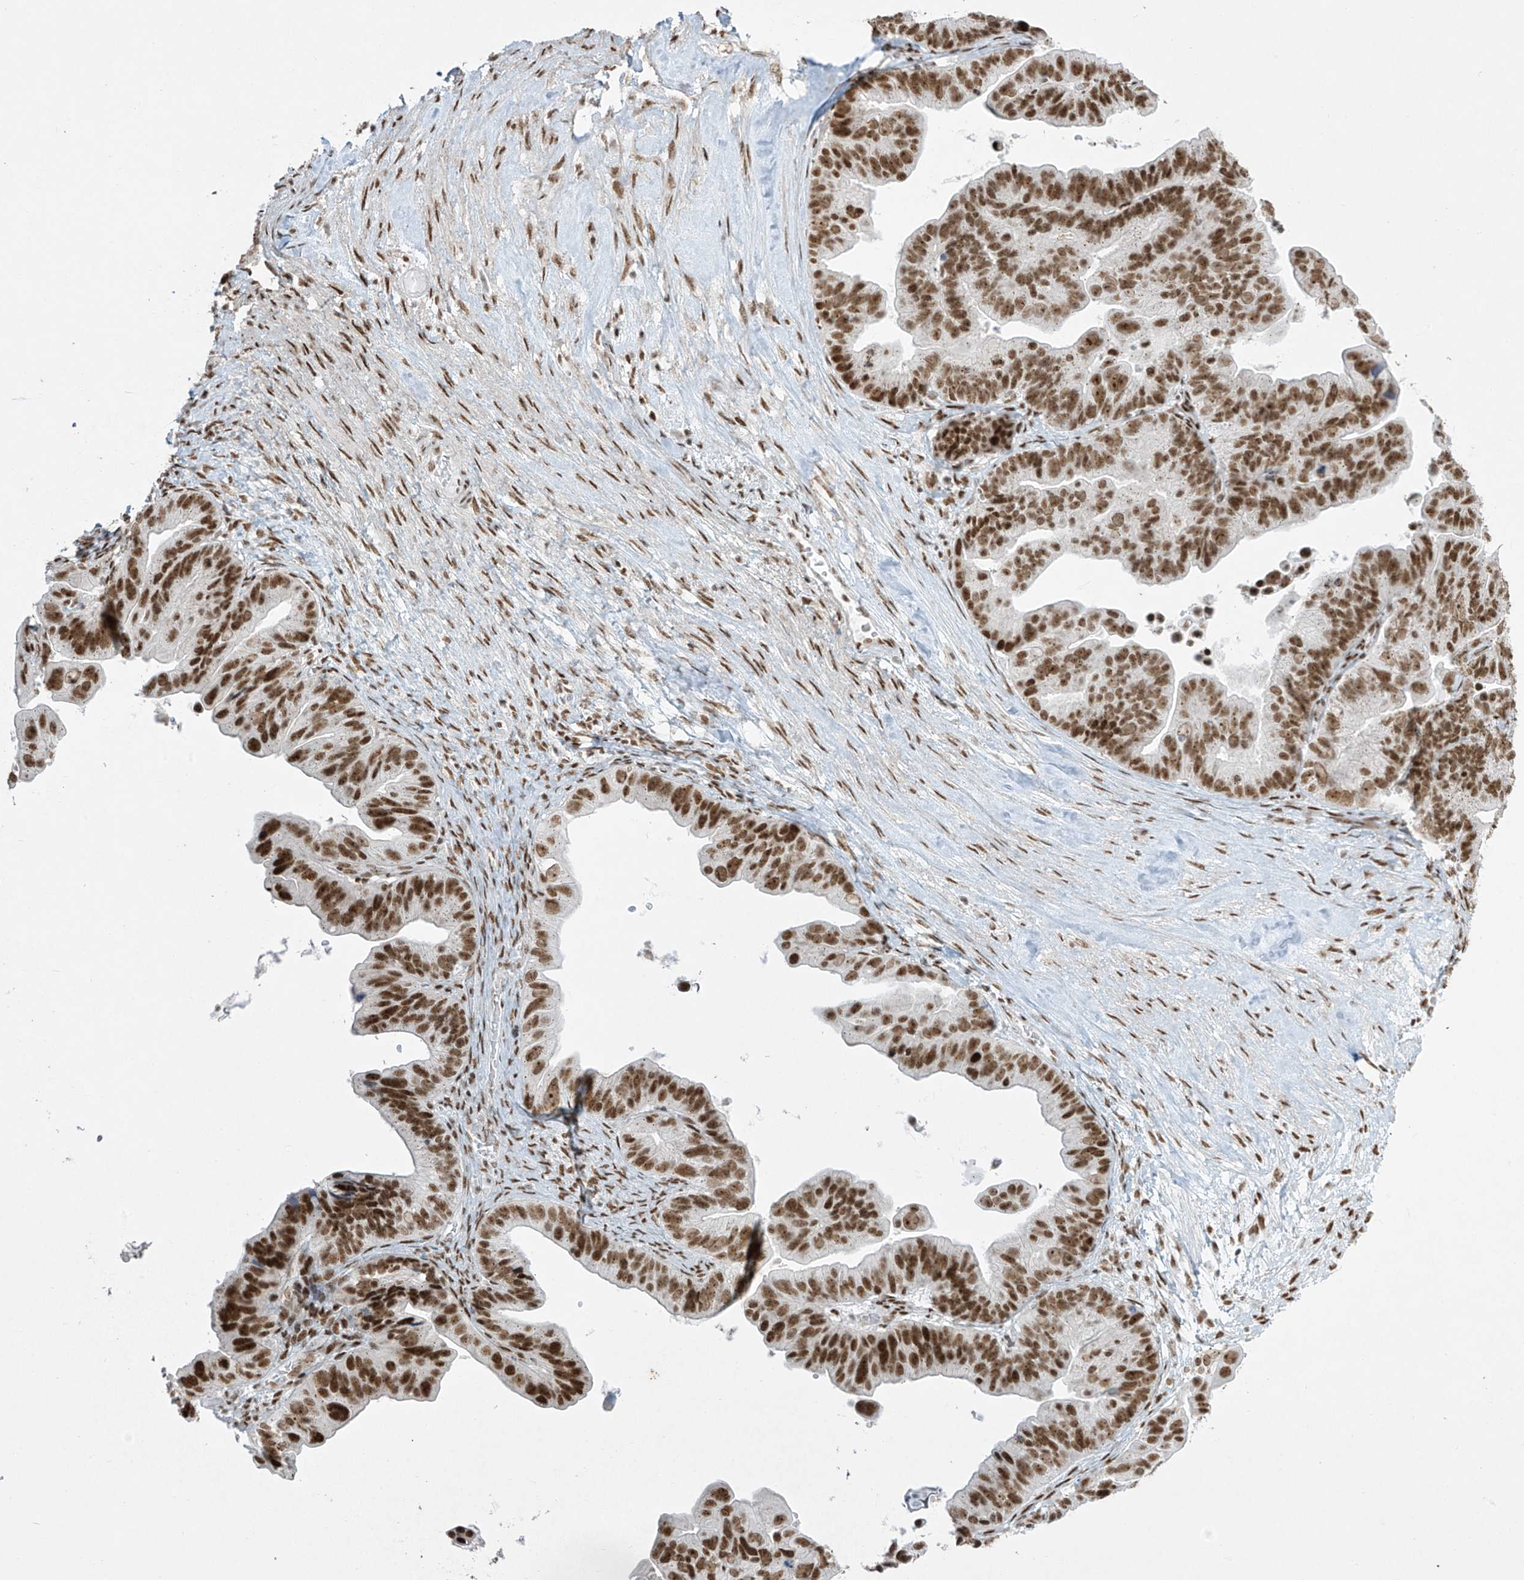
{"staining": {"intensity": "strong", "quantity": ">75%", "location": "nuclear"}, "tissue": "ovarian cancer", "cell_type": "Tumor cells", "image_type": "cancer", "snomed": [{"axis": "morphology", "description": "Cystadenocarcinoma, serous, NOS"}, {"axis": "topography", "description": "Ovary"}], "caption": "This is a micrograph of immunohistochemistry (IHC) staining of ovarian cancer, which shows strong positivity in the nuclear of tumor cells.", "gene": "MS4A6A", "patient": {"sex": "female", "age": 56}}